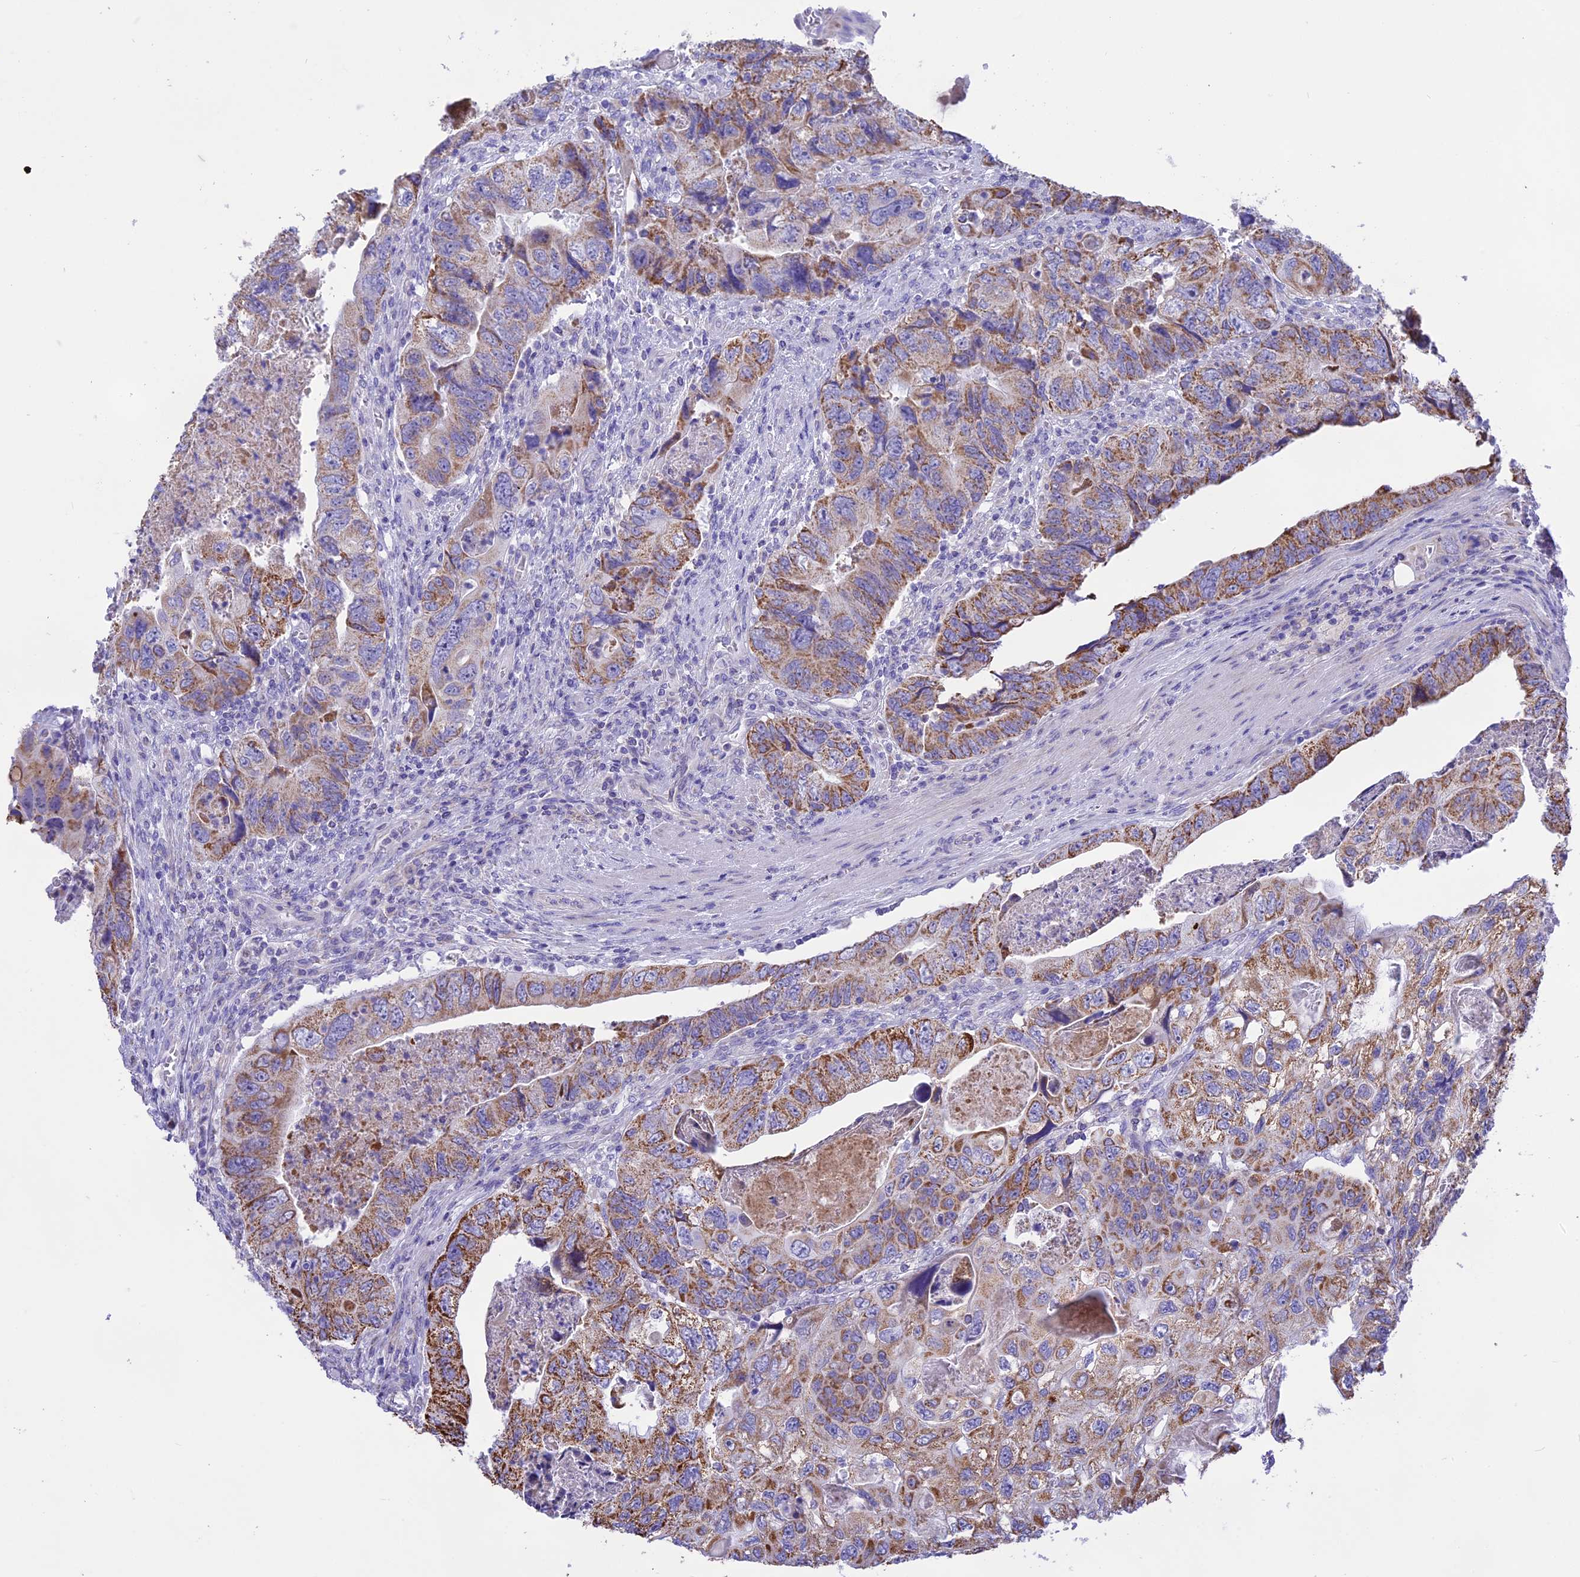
{"staining": {"intensity": "moderate", "quantity": "25%-75%", "location": "cytoplasmic/membranous"}, "tissue": "colorectal cancer", "cell_type": "Tumor cells", "image_type": "cancer", "snomed": [{"axis": "morphology", "description": "Adenocarcinoma, NOS"}, {"axis": "topography", "description": "Rectum"}], "caption": "Tumor cells demonstrate medium levels of moderate cytoplasmic/membranous positivity in about 25%-75% of cells in colorectal cancer.", "gene": "DOC2B", "patient": {"sex": "male", "age": 63}}